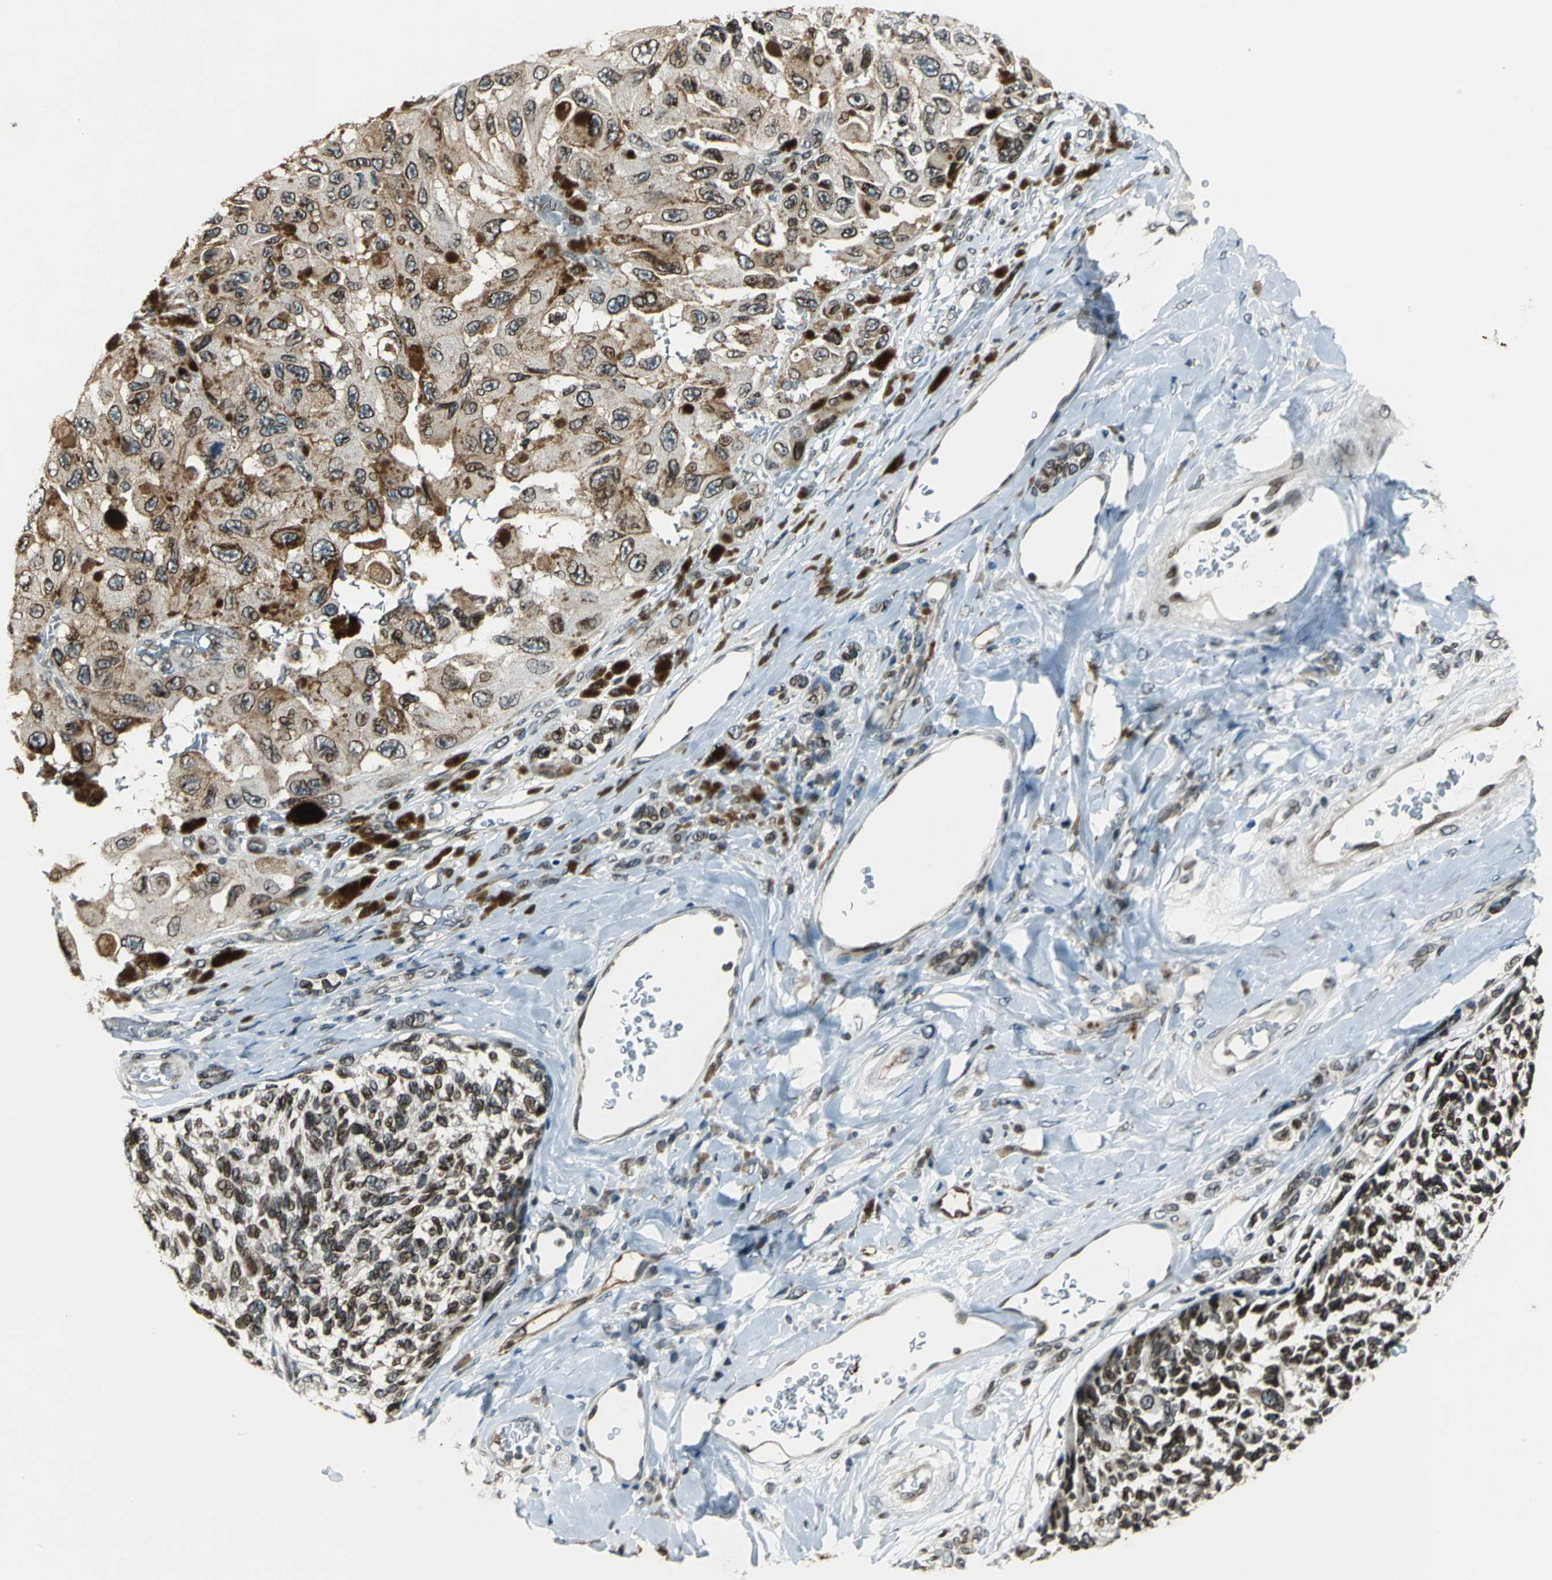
{"staining": {"intensity": "strong", "quantity": ">75%", "location": "cytoplasmic/membranous,nuclear"}, "tissue": "melanoma", "cell_type": "Tumor cells", "image_type": "cancer", "snomed": [{"axis": "morphology", "description": "Malignant melanoma, NOS"}, {"axis": "topography", "description": "Skin"}], "caption": "Malignant melanoma stained for a protein reveals strong cytoplasmic/membranous and nuclear positivity in tumor cells. (brown staining indicates protein expression, while blue staining denotes nuclei).", "gene": "BRIP1", "patient": {"sex": "female", "age": 73}}